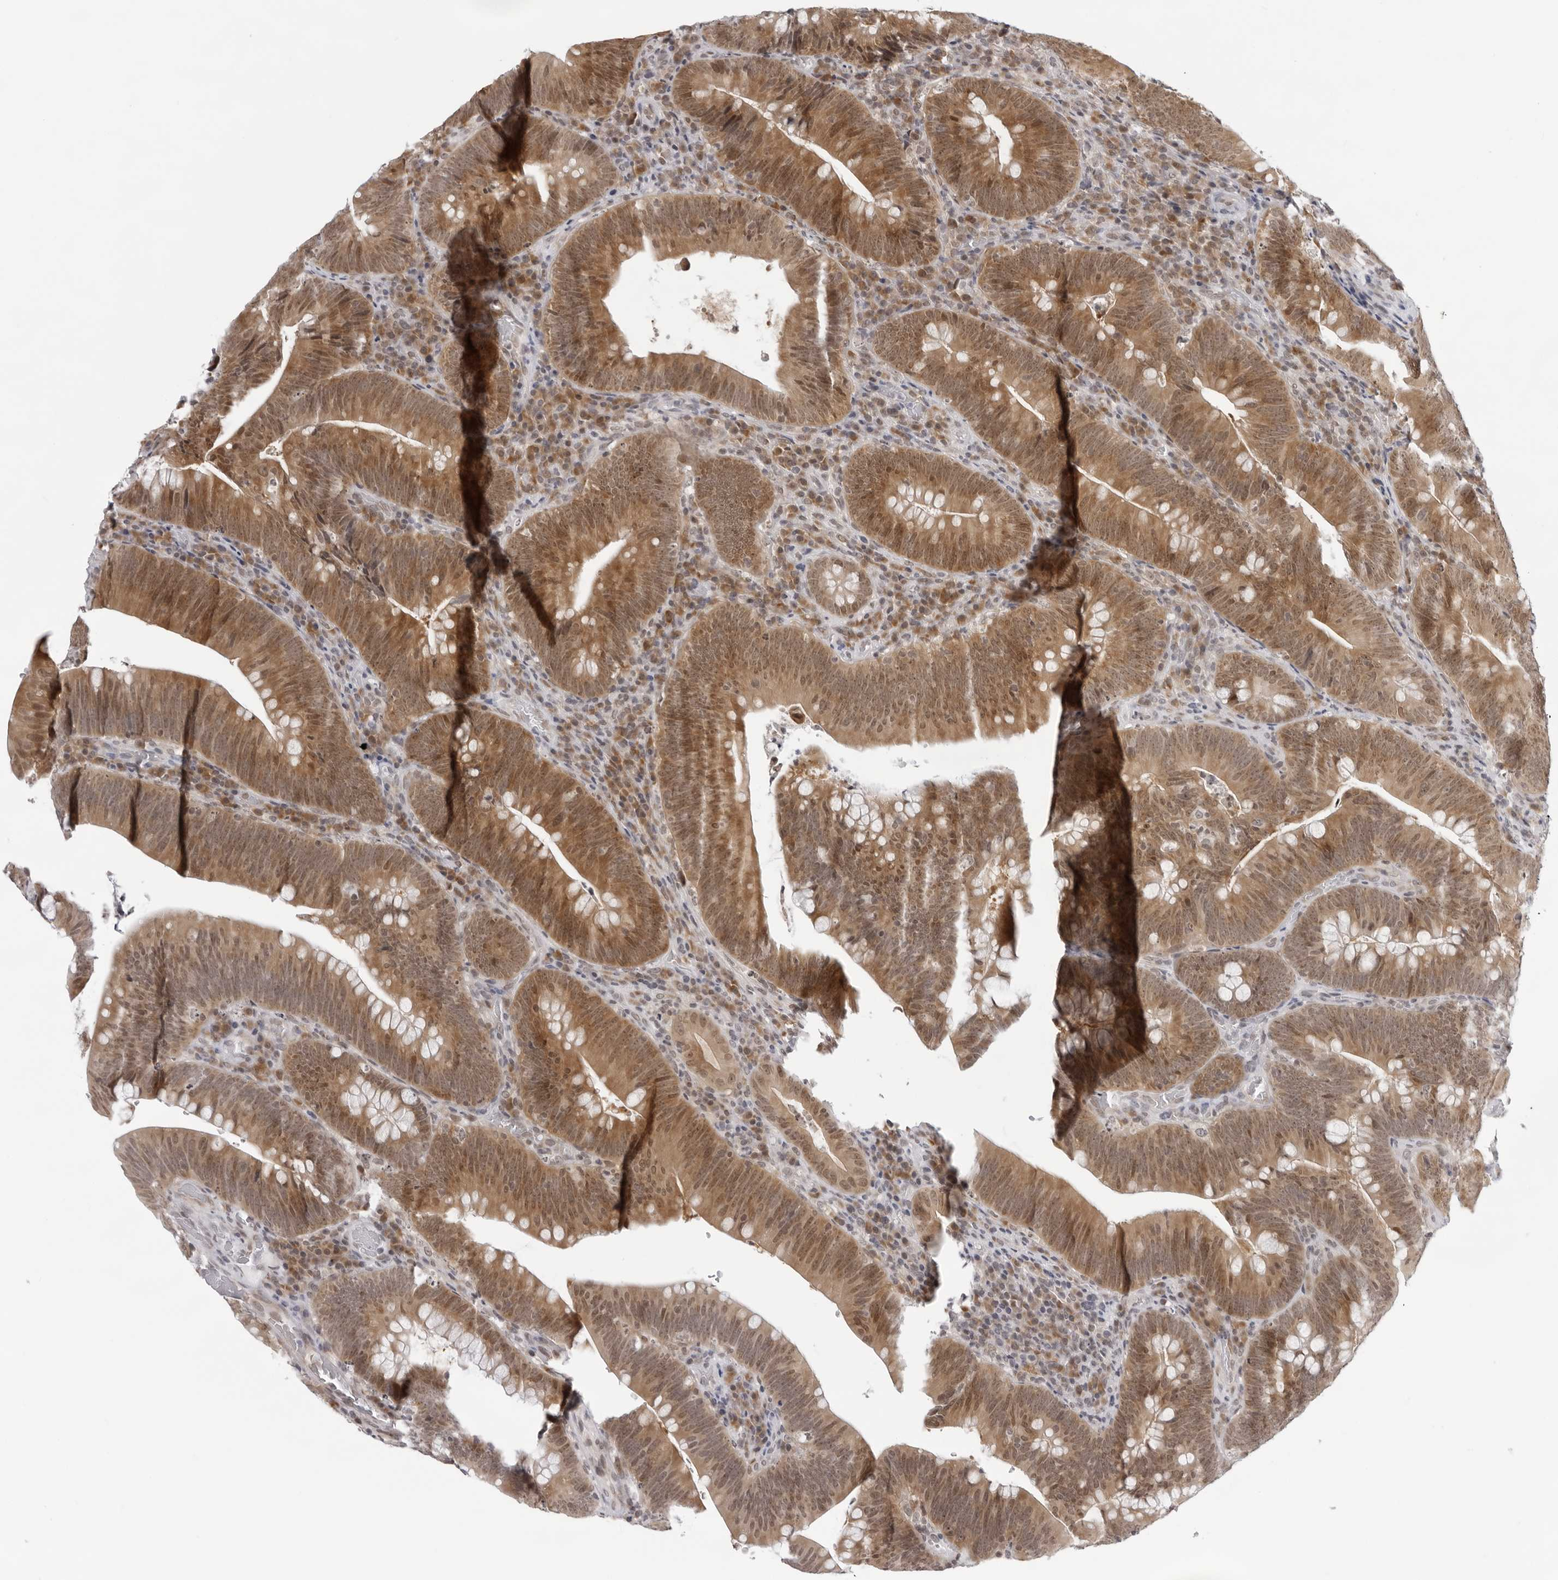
{"staining": {"intensity": "moderate", "quantity": ">75%", "location": "cytoplasmic/membranous"}, "tissue": "colorectal cancer", "cell_type": "Tumor cells", "image_type": "cancer", "snomed": [{"axis": "morphology", "description": "Normal tissue, NOS"}, {"axis": "topography", "description": "Colon"}], "caption": "Approximately >75% of tumor cells in human colorectal cancer show moderate cytoplasmic/membranous protein positivity as visualized by brown immunohistochemical staining.", "gene": "CASP7", "patient": {"sex": "female", "age": 82}}